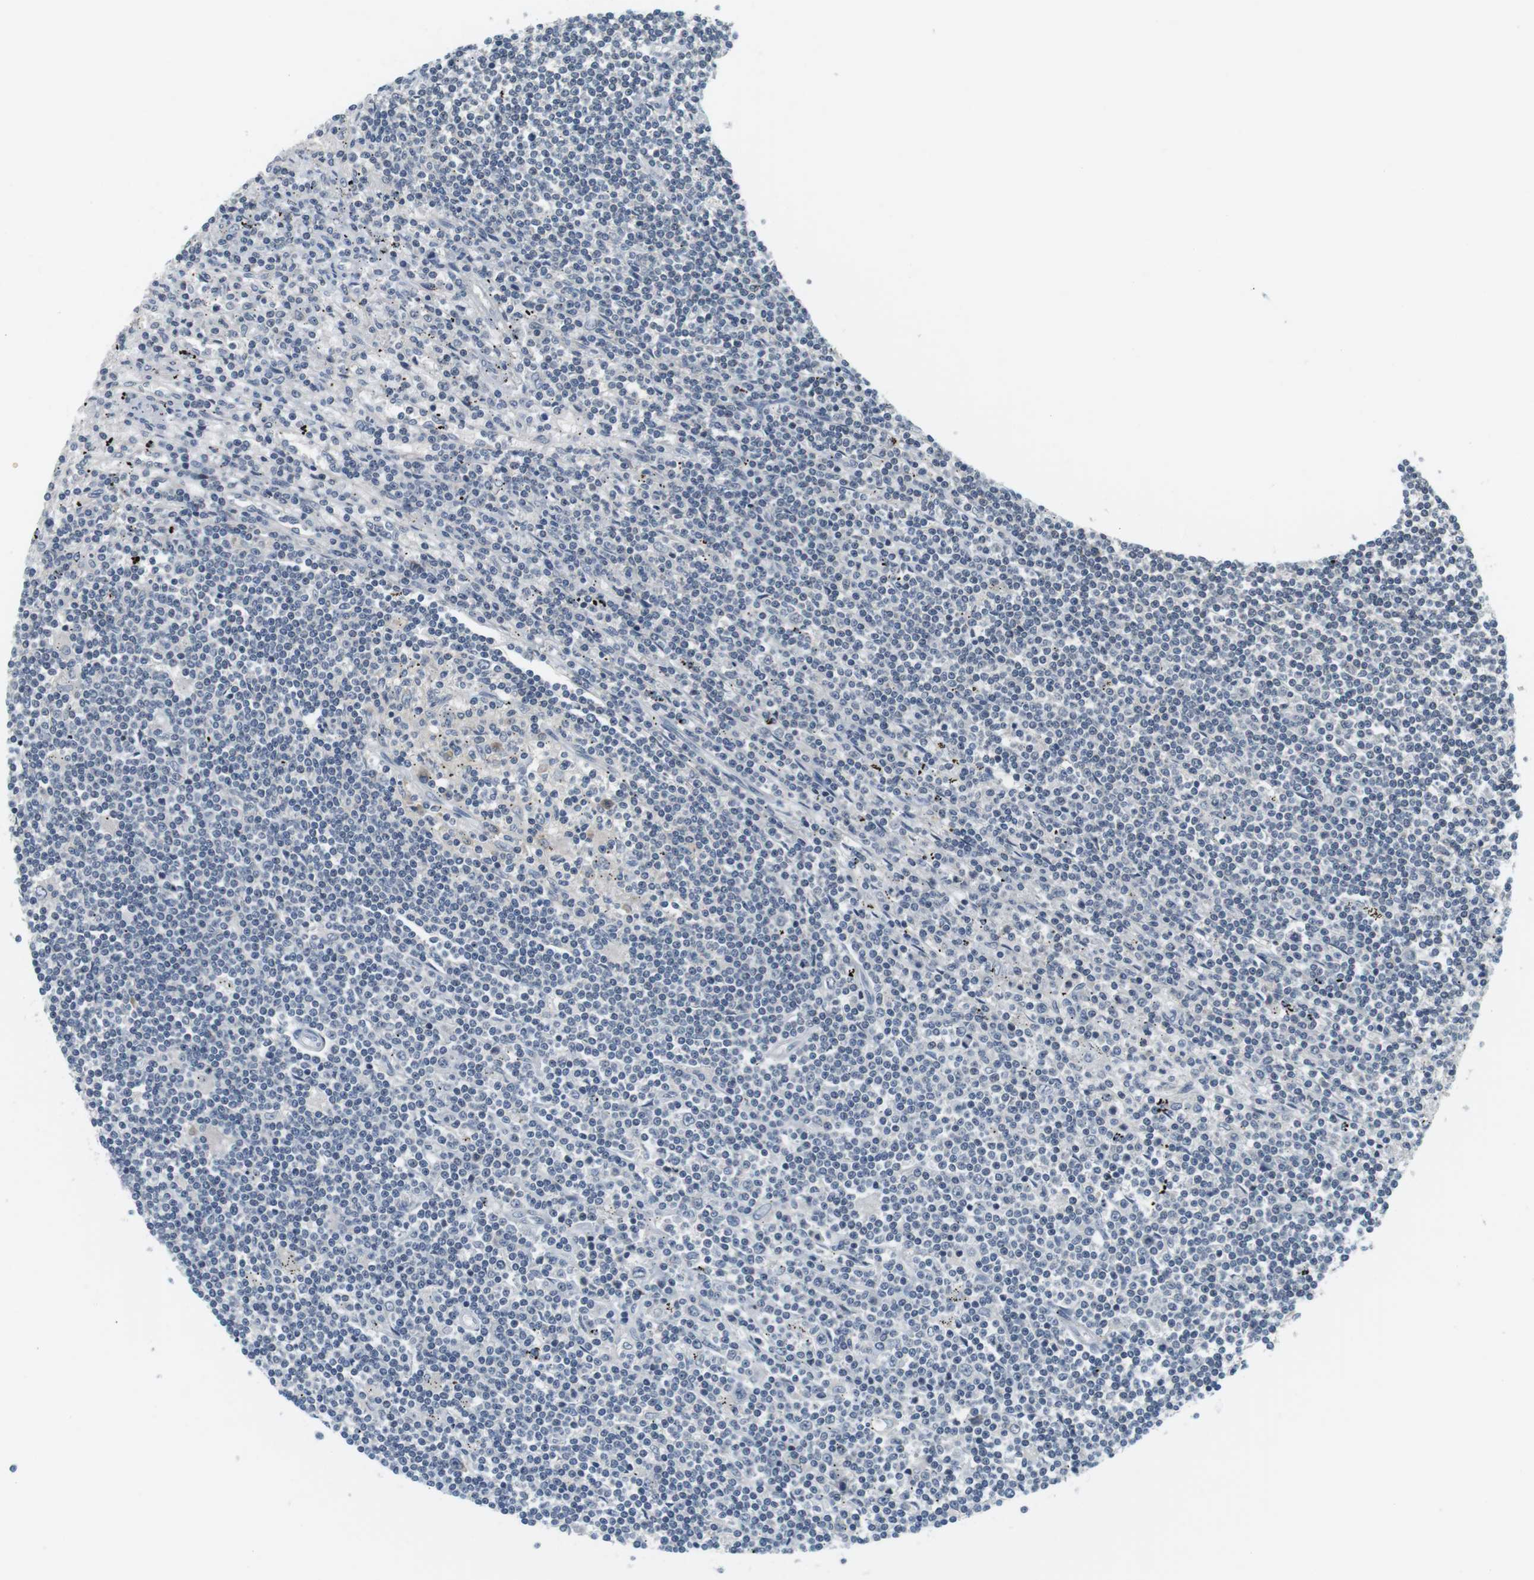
{"staining": {"intensity": "negative", "quantity": "none", "location": "none"}, "tissue": "lymphoma", "cell_type": "Tumor cells", "image_type": "cancer", "snomed": [{"axis": "morphology", "description": "Malignant lymphoma, non-Hodgkin's type, Low grade"}, {"axis": "topography", "description": "Spleen"}], "caption": "Low-grade malignant lymphoma, non-Hodgkin's type was stained to show a protein in brown. There is no significant expression in tumor cells.", "gene": "WNT7A", "patient": {"sex": "male", "age": 76}}